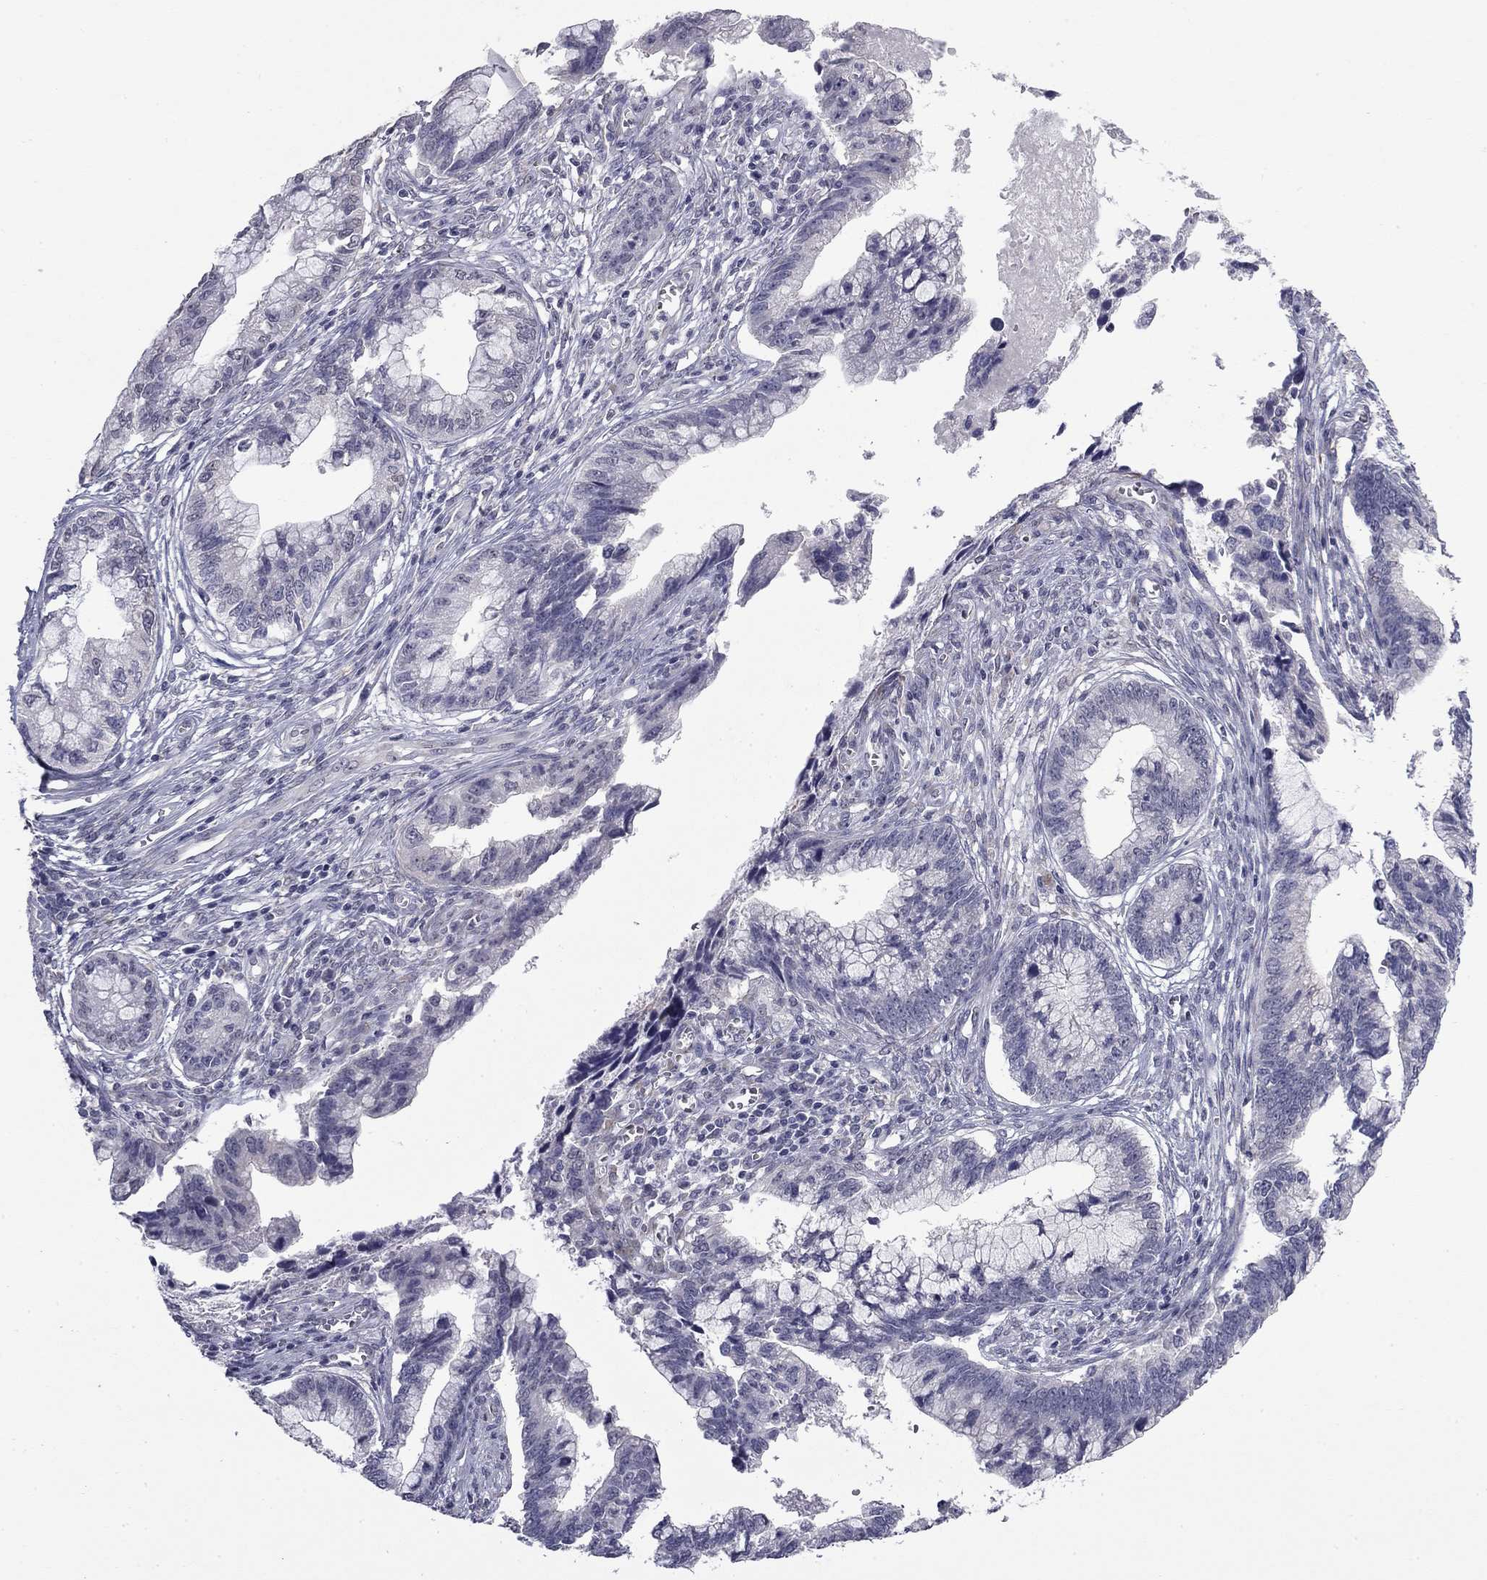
{"staining": {"intensity": "negative", "quantity": "none", "location": "none"}, "tissue": "cervical cancer", "cell_type": "Tumor cells", "image_type": "cancer", "snomed": [{"axis": "morphology", "description": "Adenocarcinoma, NOS"}, {"axis": "topography", "description": "Cervix"}], "caption": "Immunohistochemical staining of cervical adenocarcinoma demonstrates no significant positivity in tumor cells.", "gene": "PRRT2", "patient": {"sex": "female", "age": 44}}